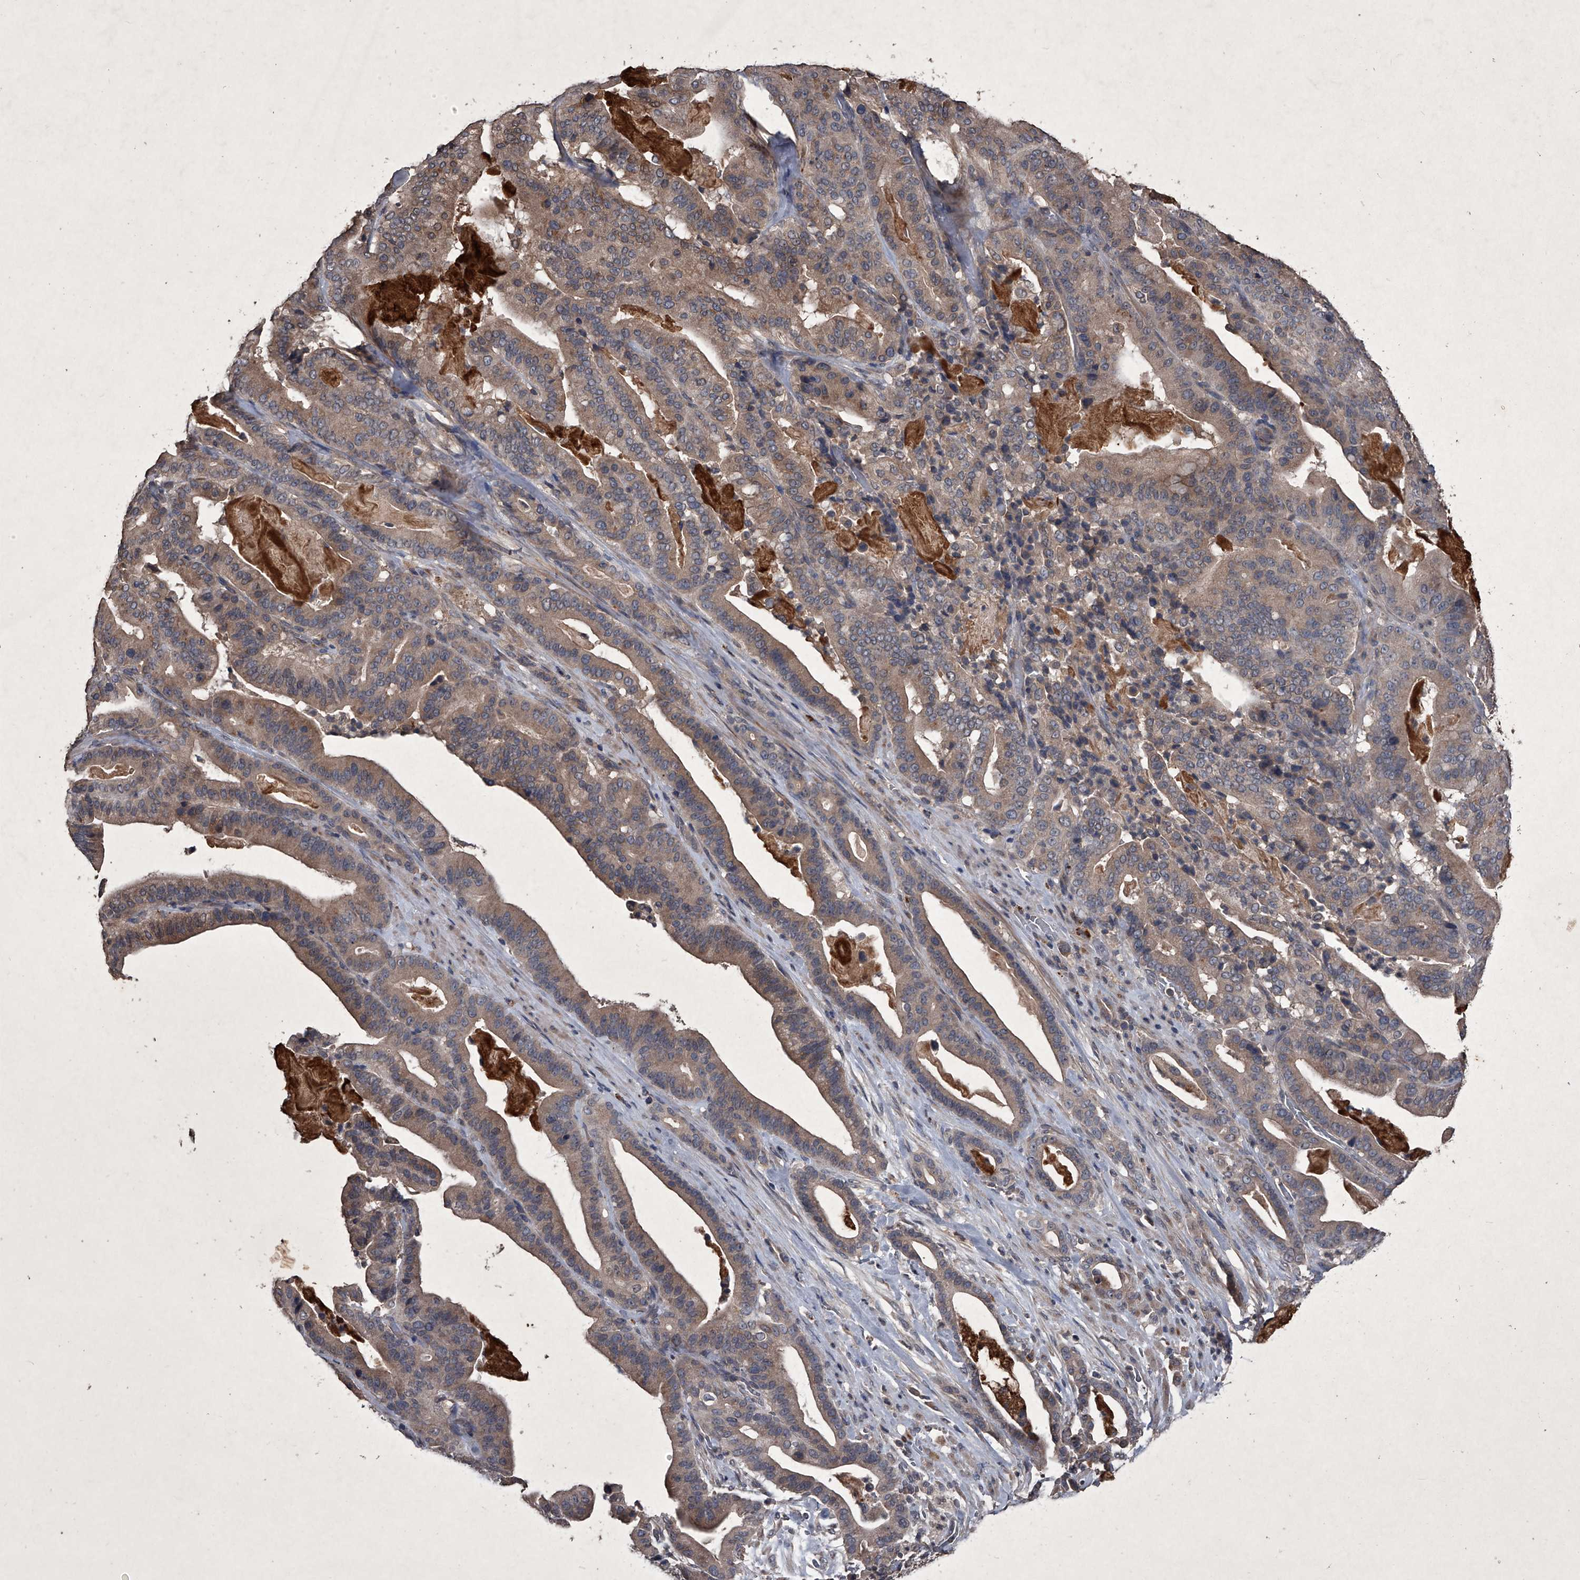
{"staining": {"intensity": "weak", "quantity": ">75%", "location": "cytoplasmic/membranous"}, "tissue": "pancreatic cancer", "cell_type": "Tumor cells", "image_type": "cancer", "snomed": [{"axis": "morphology", "description": "Adenocarcinoma, NOS"}, {"axis": "topography", "description": "Pancreas"}], "caption": "Human pancreatic adenocarcinoma stained with a protein marker demonstrates weak staining in tumor cells.", "gene": "MAPKAP1", "patient": {"sex": "male", "age": 63}}